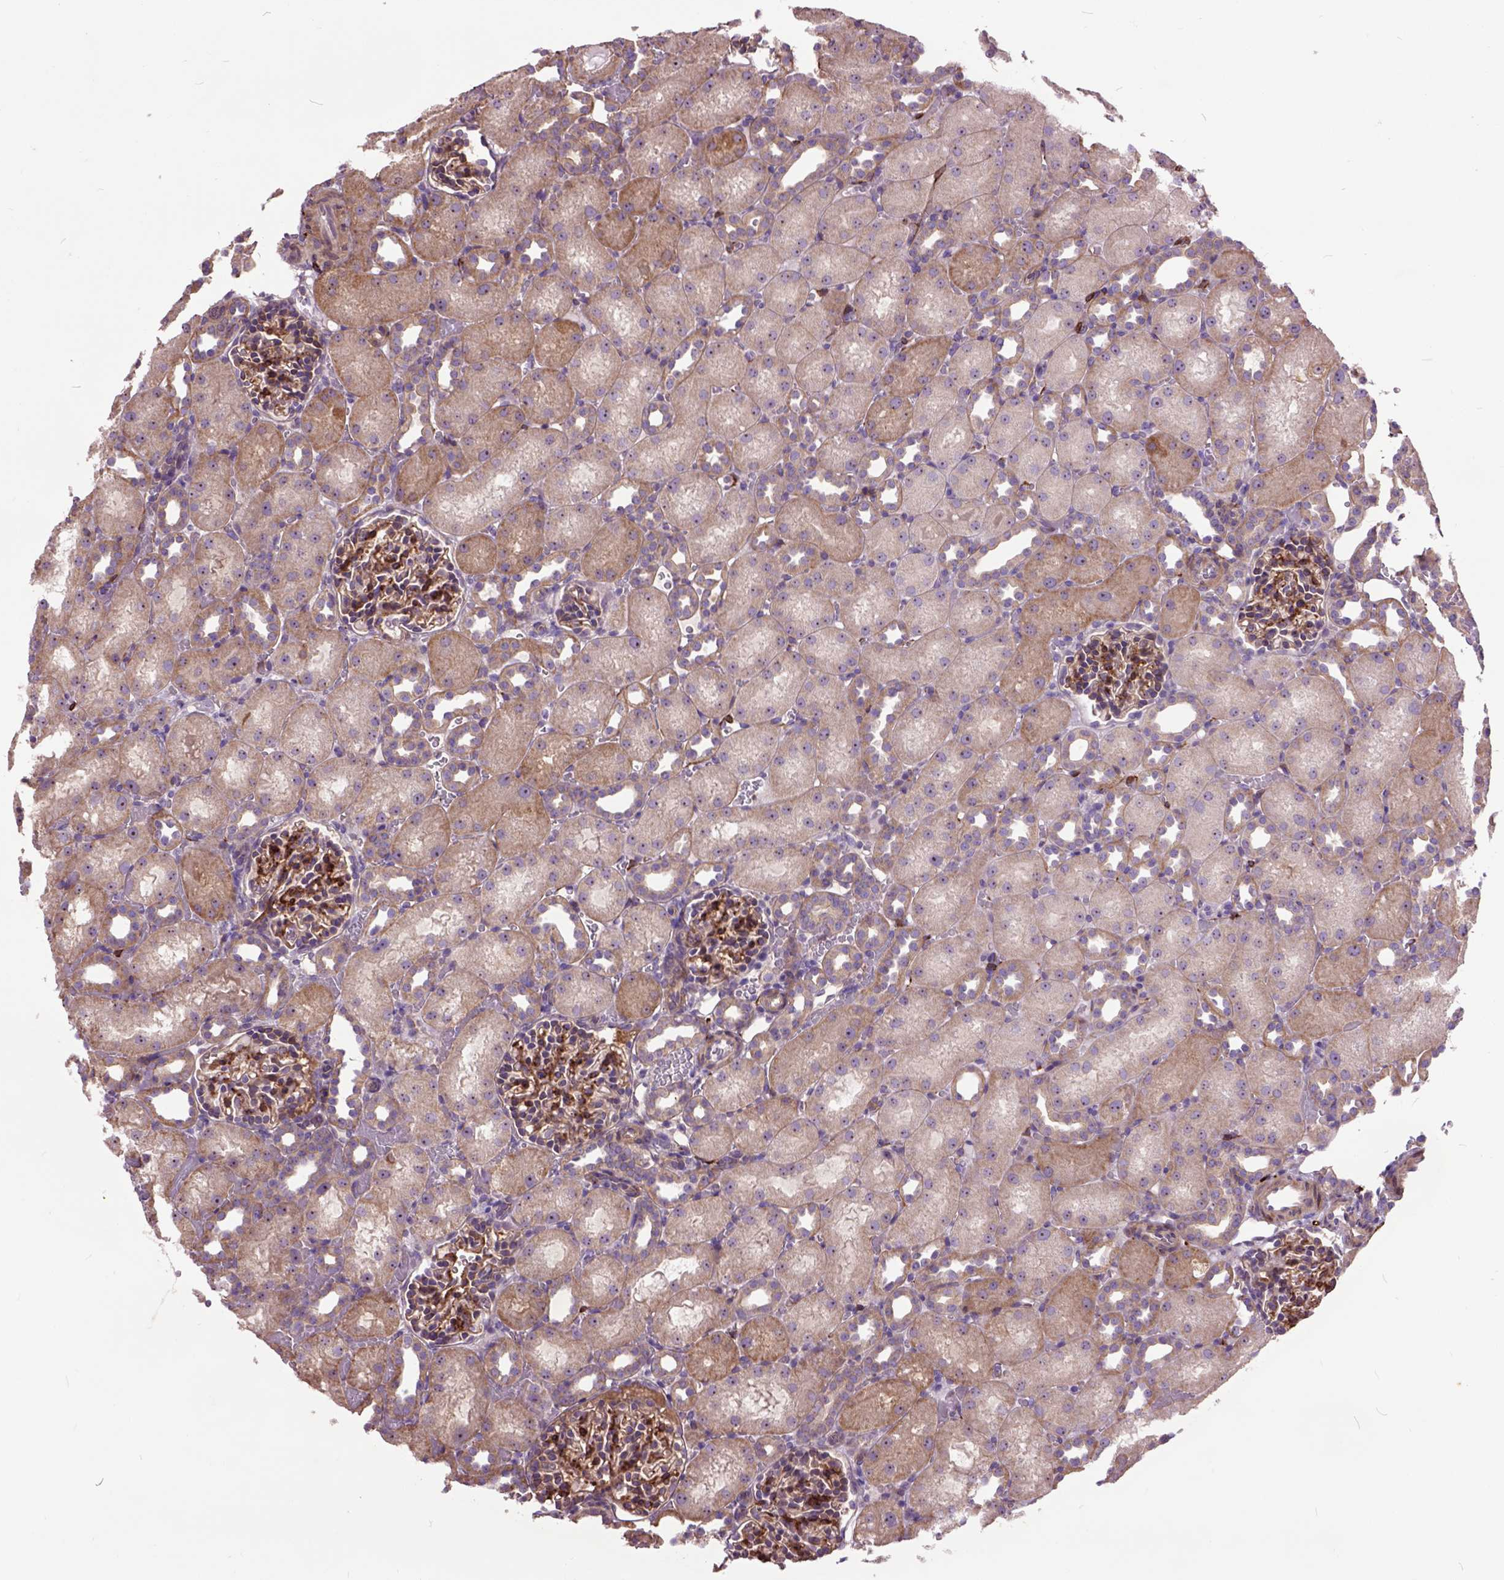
{"staining": {"intensity": "strong", "quantity": ">75%", "location": "cytoplasmic/membranous"}, "tissue": "kidney", "cell_type": "Cells in glomeruli", "image_type": "normal", "snomed": [{"axis": "morphology", "description": "Normal tissue, NOS"}, {"axis": "topography", "description": "Kidney"}], "caption": "Immunohistochemistry (IHC) of unremarkable human kidney shows high levels of strong cytoplasmic/membranous expression in approximately >75% of cells in glomeruli.", "gene": "MAPT", "patient": {"sex": "male", "age": 1}}